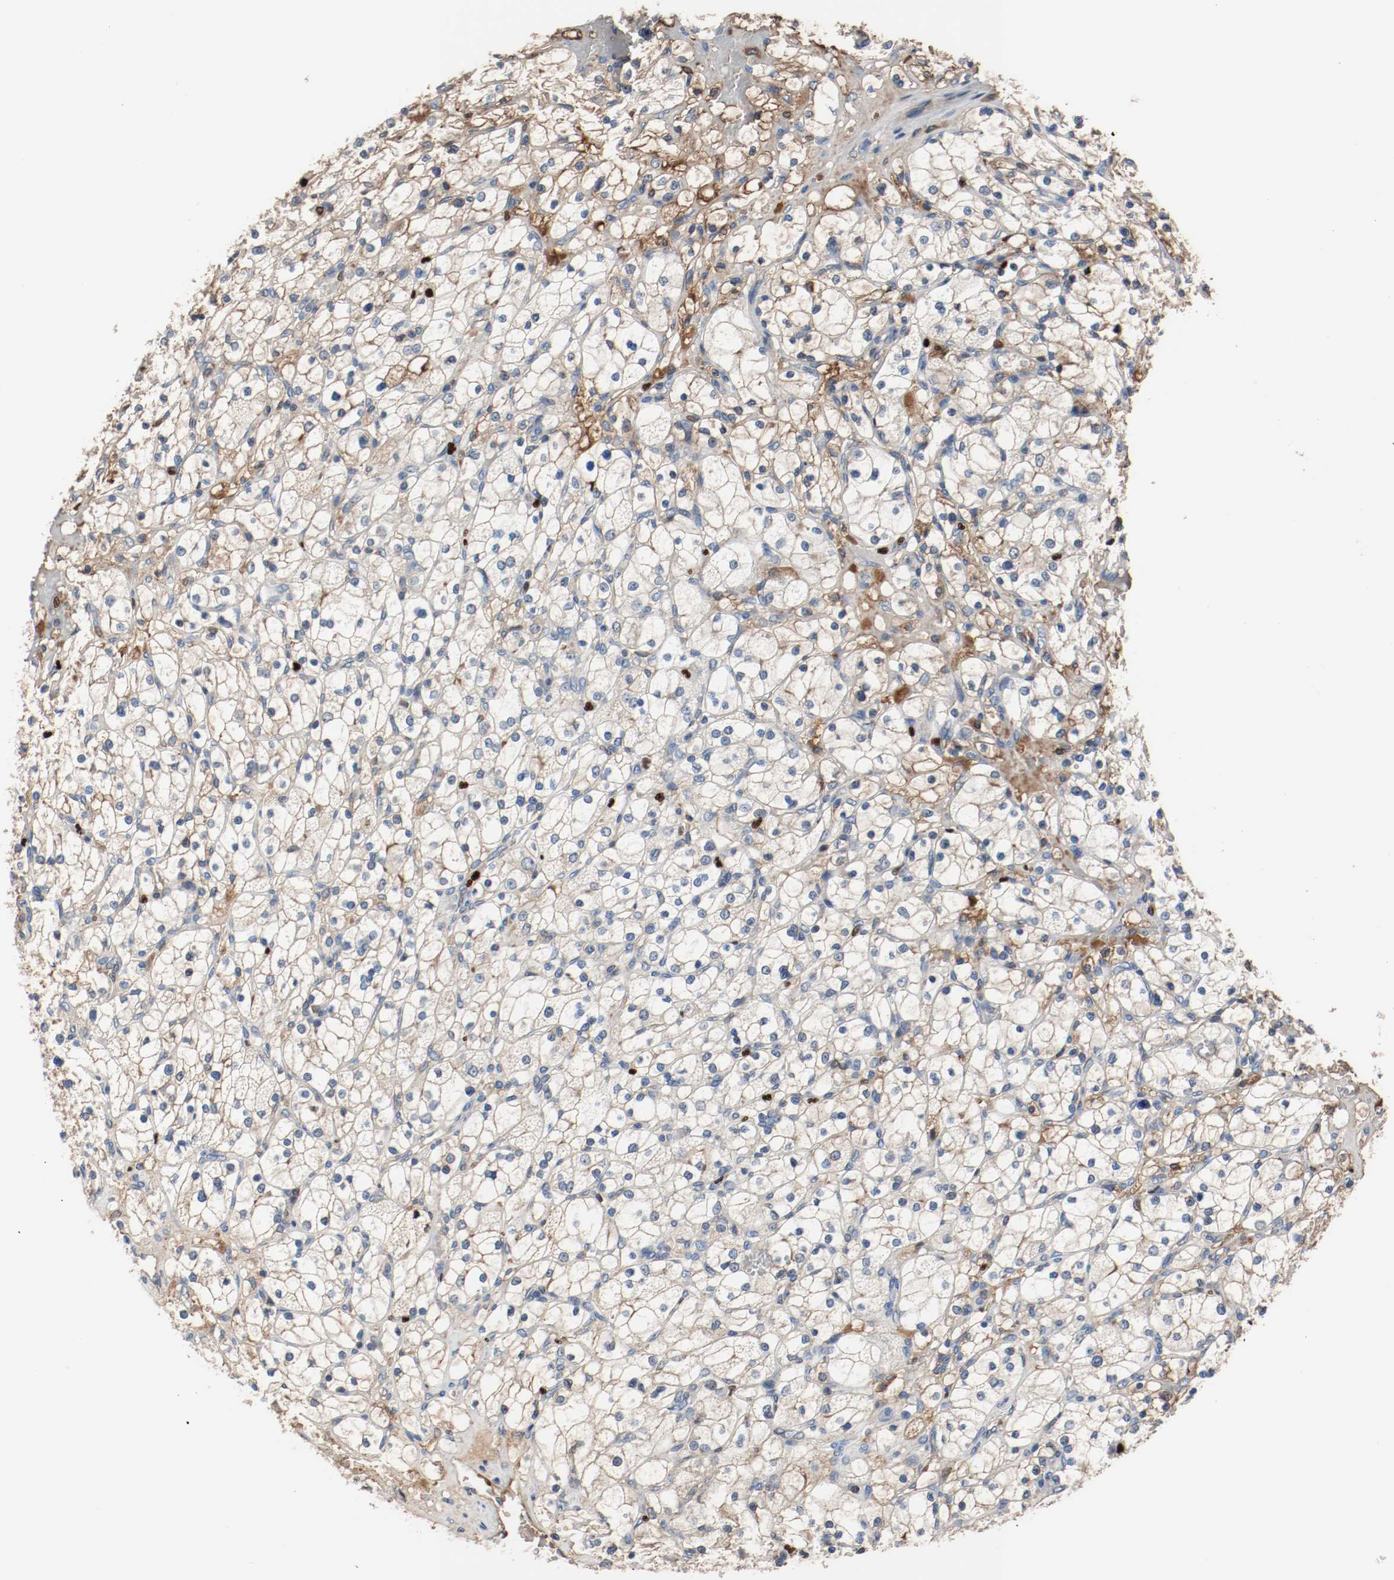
{"staining": {"intensity": "weak", "quantity": "<25%", "location": "cytoplasmic/membranous"}, "tissue": "renal cancer", "cell_type": "Tumor cells", "image_type": "cancer", "snomed": [{"axis": "morphology", "description": "Adenocarcinoma, NOS"}, {"axis": "topography", "description": "Kidney"}], "caption": "An image of adenocarcinoma (renal) stained for a protein exhibits no brown staining in tumor cells.", "gene": "BLK", "patient": {"sex": "female", "age": 83}}